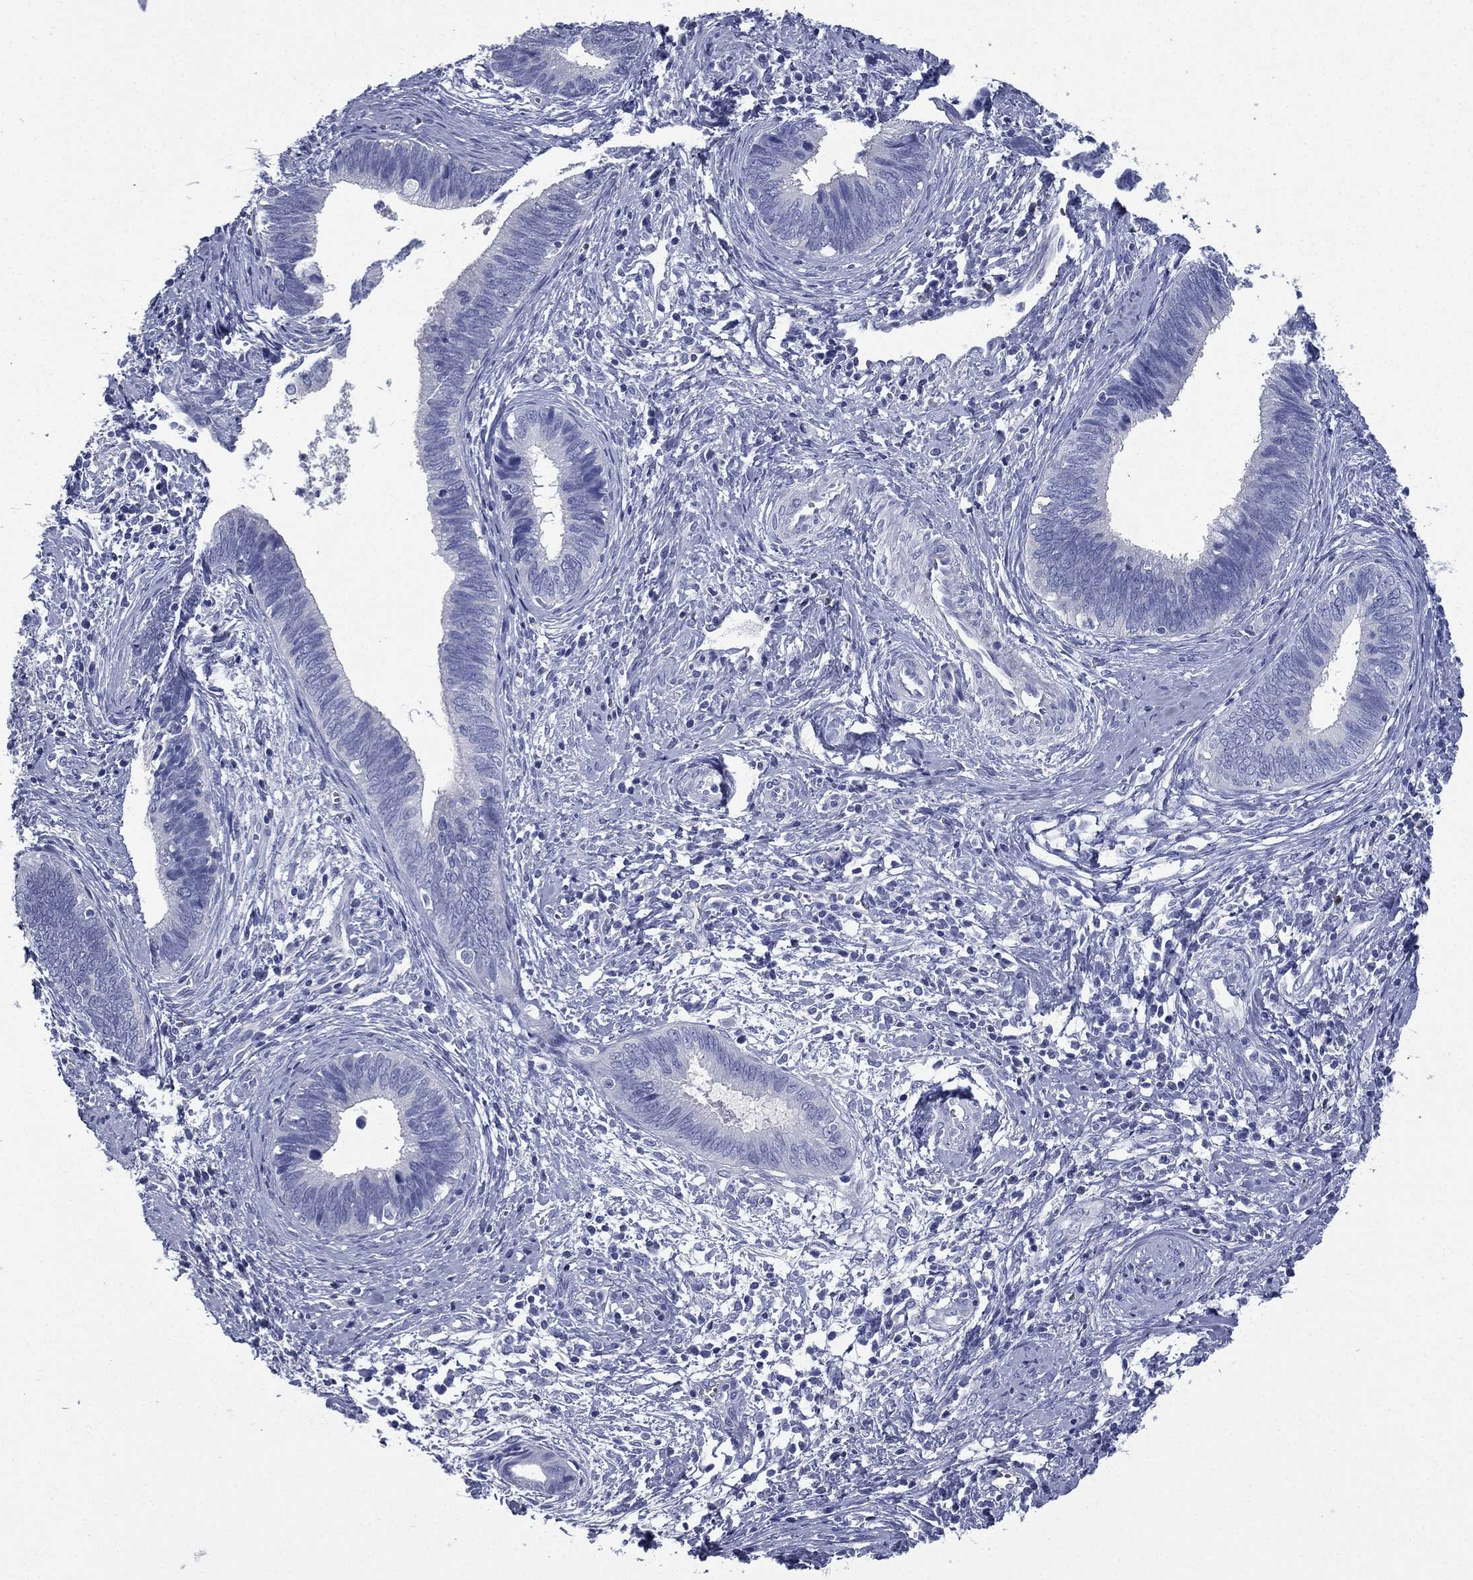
{"staining": {"intensity": "negative", "quantity": "none", "location": "none"}, "tissue": "cervical cancer", "cell_type": "Tumor cells", "image_type": "cancer", "snomed": [{"axis": "morphology", "description": "Adenocarcinoma, NOS"}, {"axis": "topography", "description": "Cervix"}], "caption": "IHC of cervical adenocarcinoma demonstrates no expression in tumor cells.", "gene": "FCER2", "patient": {"sex": "female", "age": 42}}